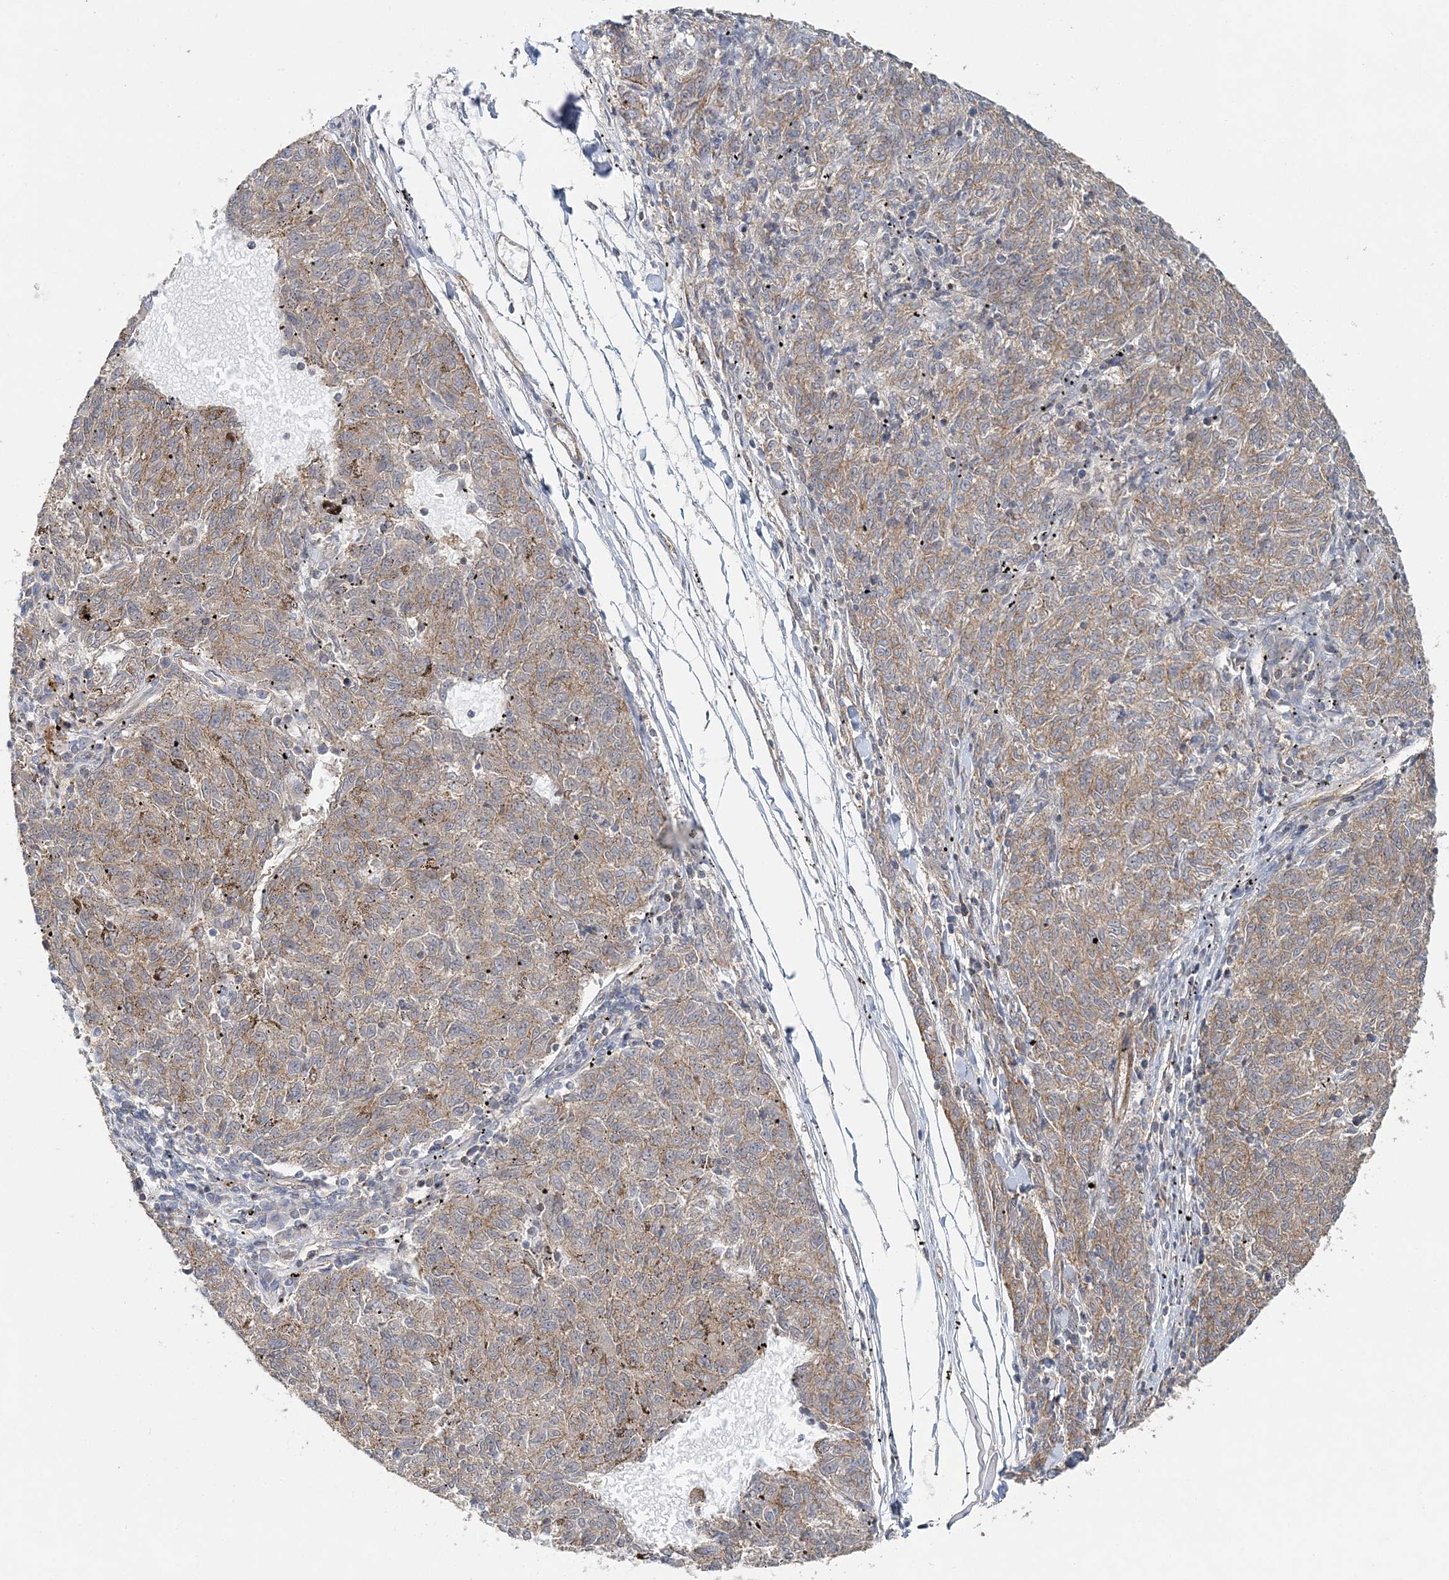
{"staining": {"intensity": "weak", "quantity": ">75%", "location": "cytoplasmic/membranous"}, "tissue": "melanoma", "cell_type": "Tumor cells", "image_type": "cancer", "snomed": [{"axis": "morphology", "description": "Malignant melanoma, NOS"}, {"axis": "topography", "description": "Skin"}], "caption": "A brown stain labels weak cytoplasmic/membranous staining of a protein in human melanoma tumor cells.", "gene": "MAT2B", "patient": {"sex": "female", "age": 72}}